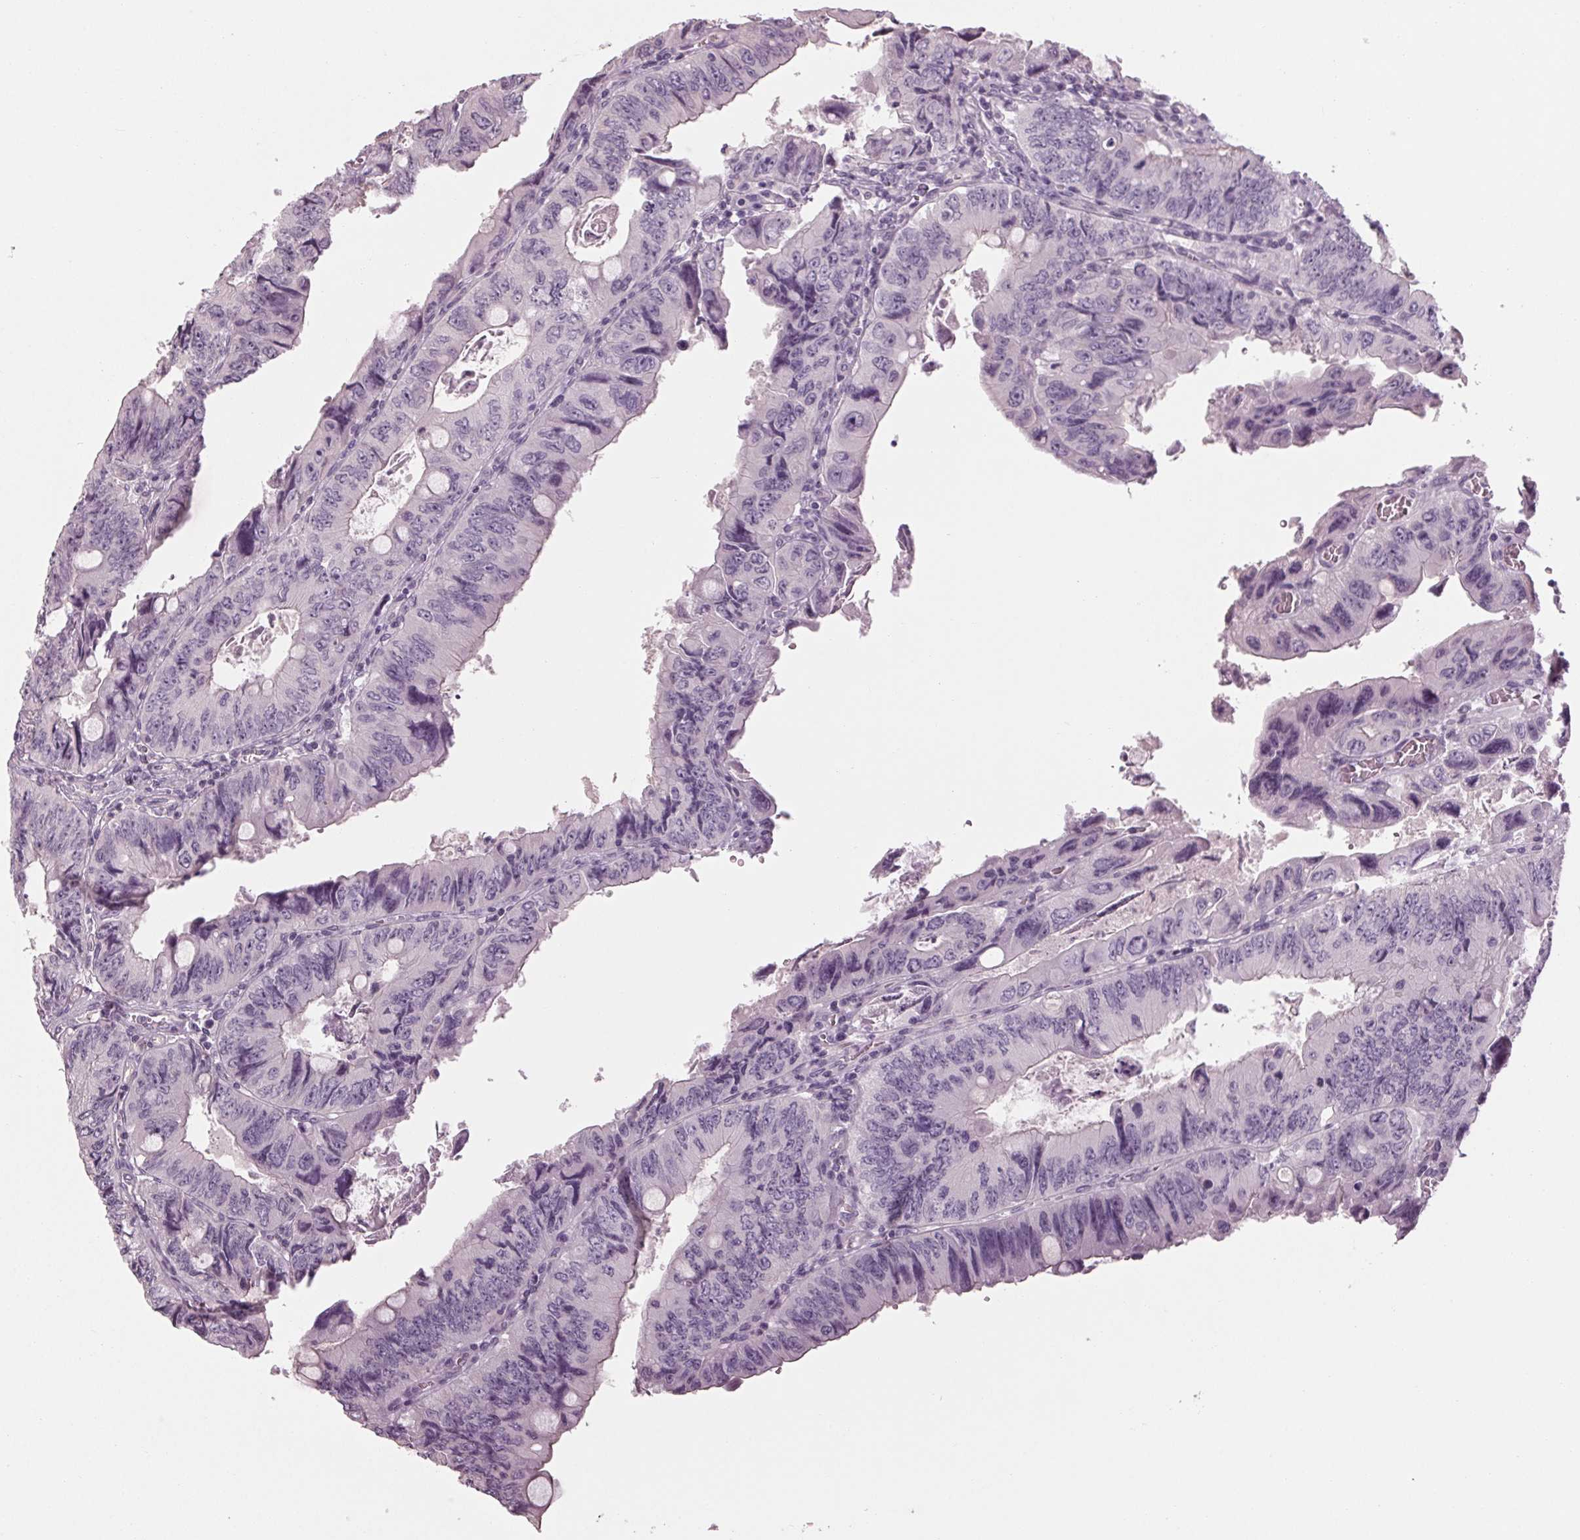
{"staining": {"intensity": "negative", "quantity": "none", "location": "none"}, "tissue": "colorectal cancer", "cell_type": "Tumor cells", "image_type": "cancer", "snomed": [{"axis": "morphology", "description": "Adenocarcinoma, NOS"}, {"axis": "topography", "description": "Colon"}], "caption": "Immunohistochemistry of human adenocarcinoma (colorectal) exhibits no positivity in tumor cells.", "gene": "TNNC2", "patient": {"sex": "female", "age": 84}}